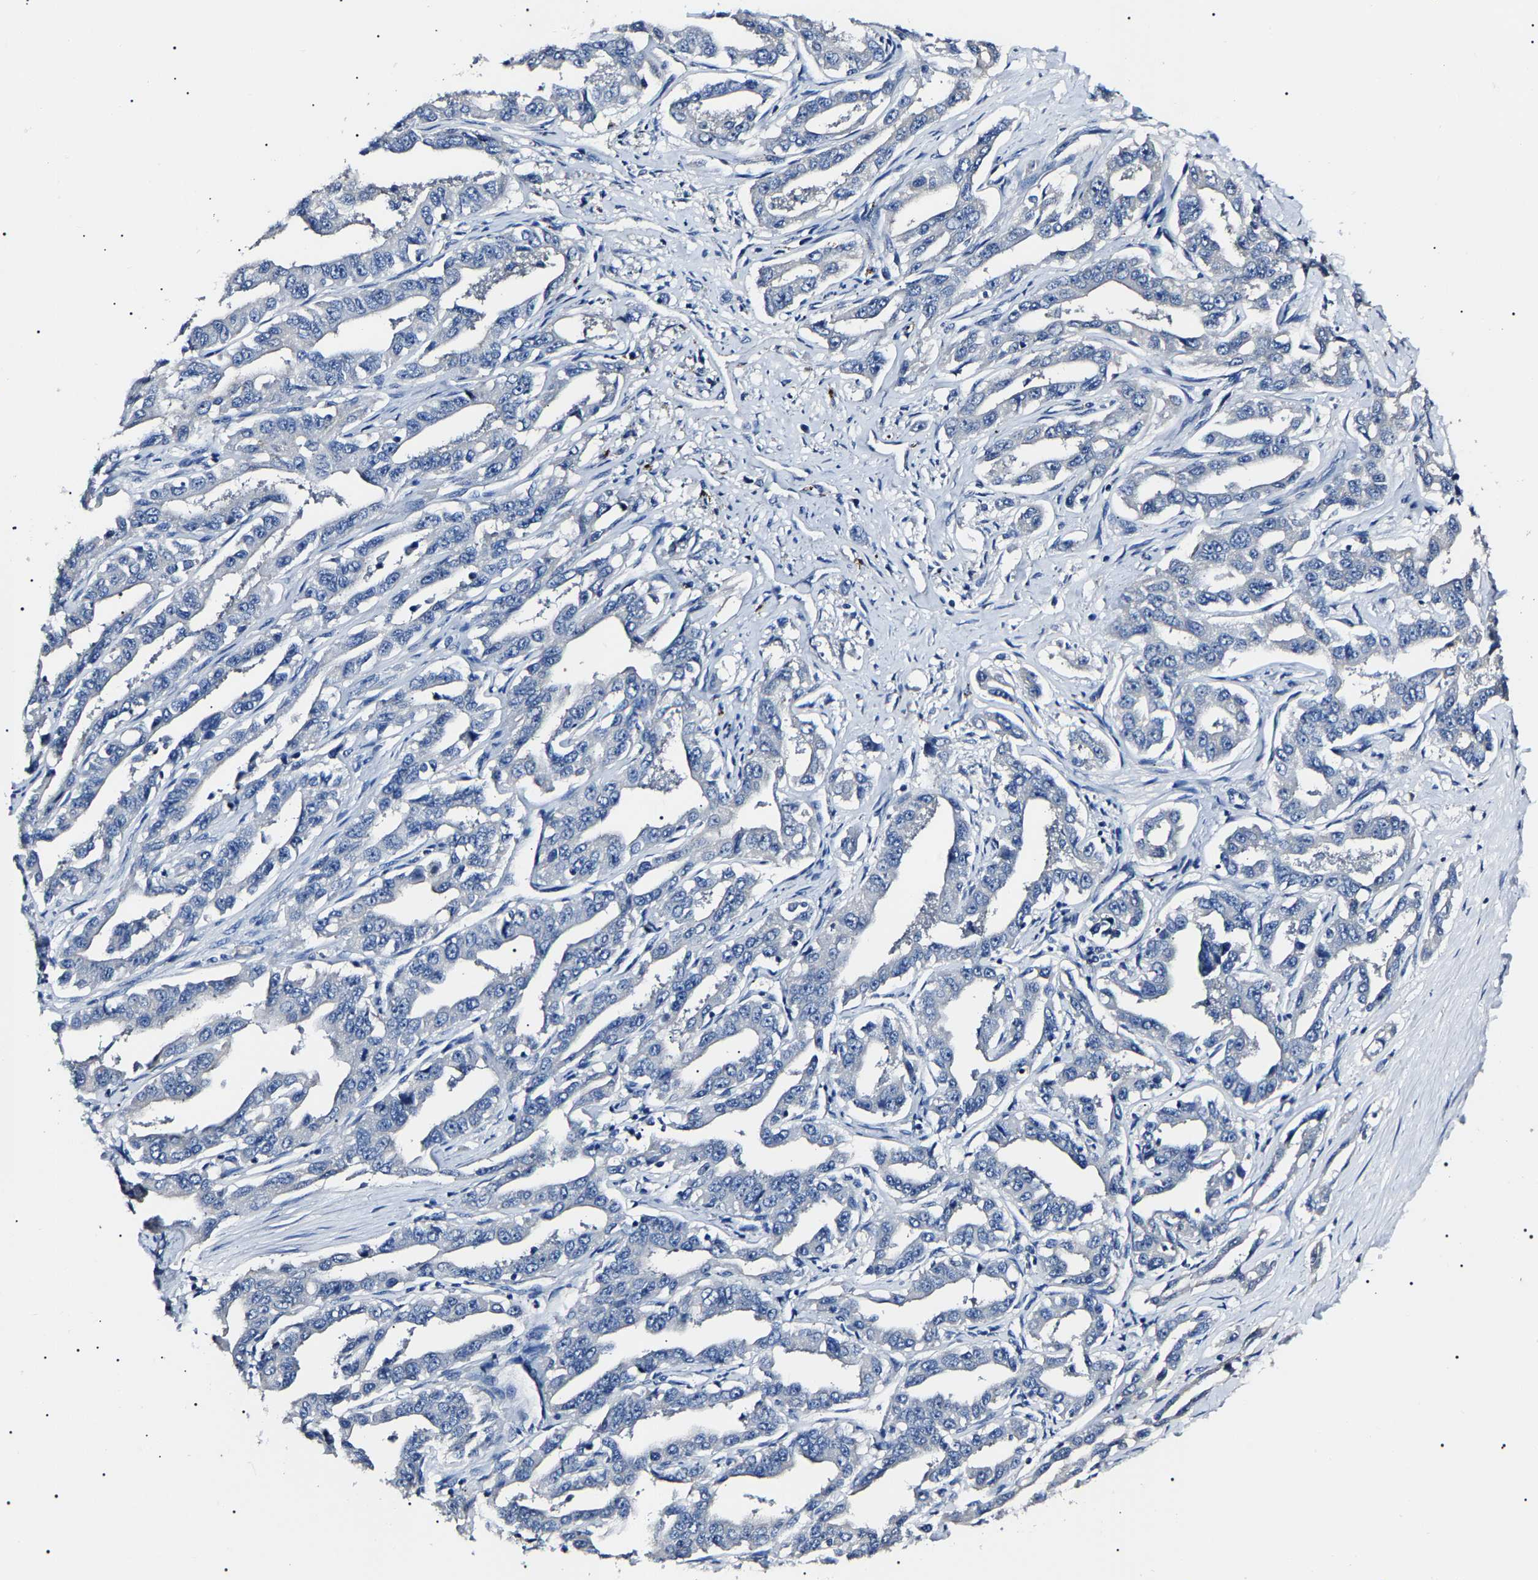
{"staining": {"intensity": "negative", "quantity": "none", "location": "none"}, "tissue": "liver cancer", "cell_type": "Tumor cells", "image_type": "cancer", "snomed": [{"axis": "morphology", "description": "Cholangiocarcinoma"}, {"axis": "topography", "description": "Liver"}], "caption": "Tumor cells are negative for protein expression in human cholangiocarcinoma (liver).", "gene": "KLHL42", "patient": {"sex": "male", "age": 59}}